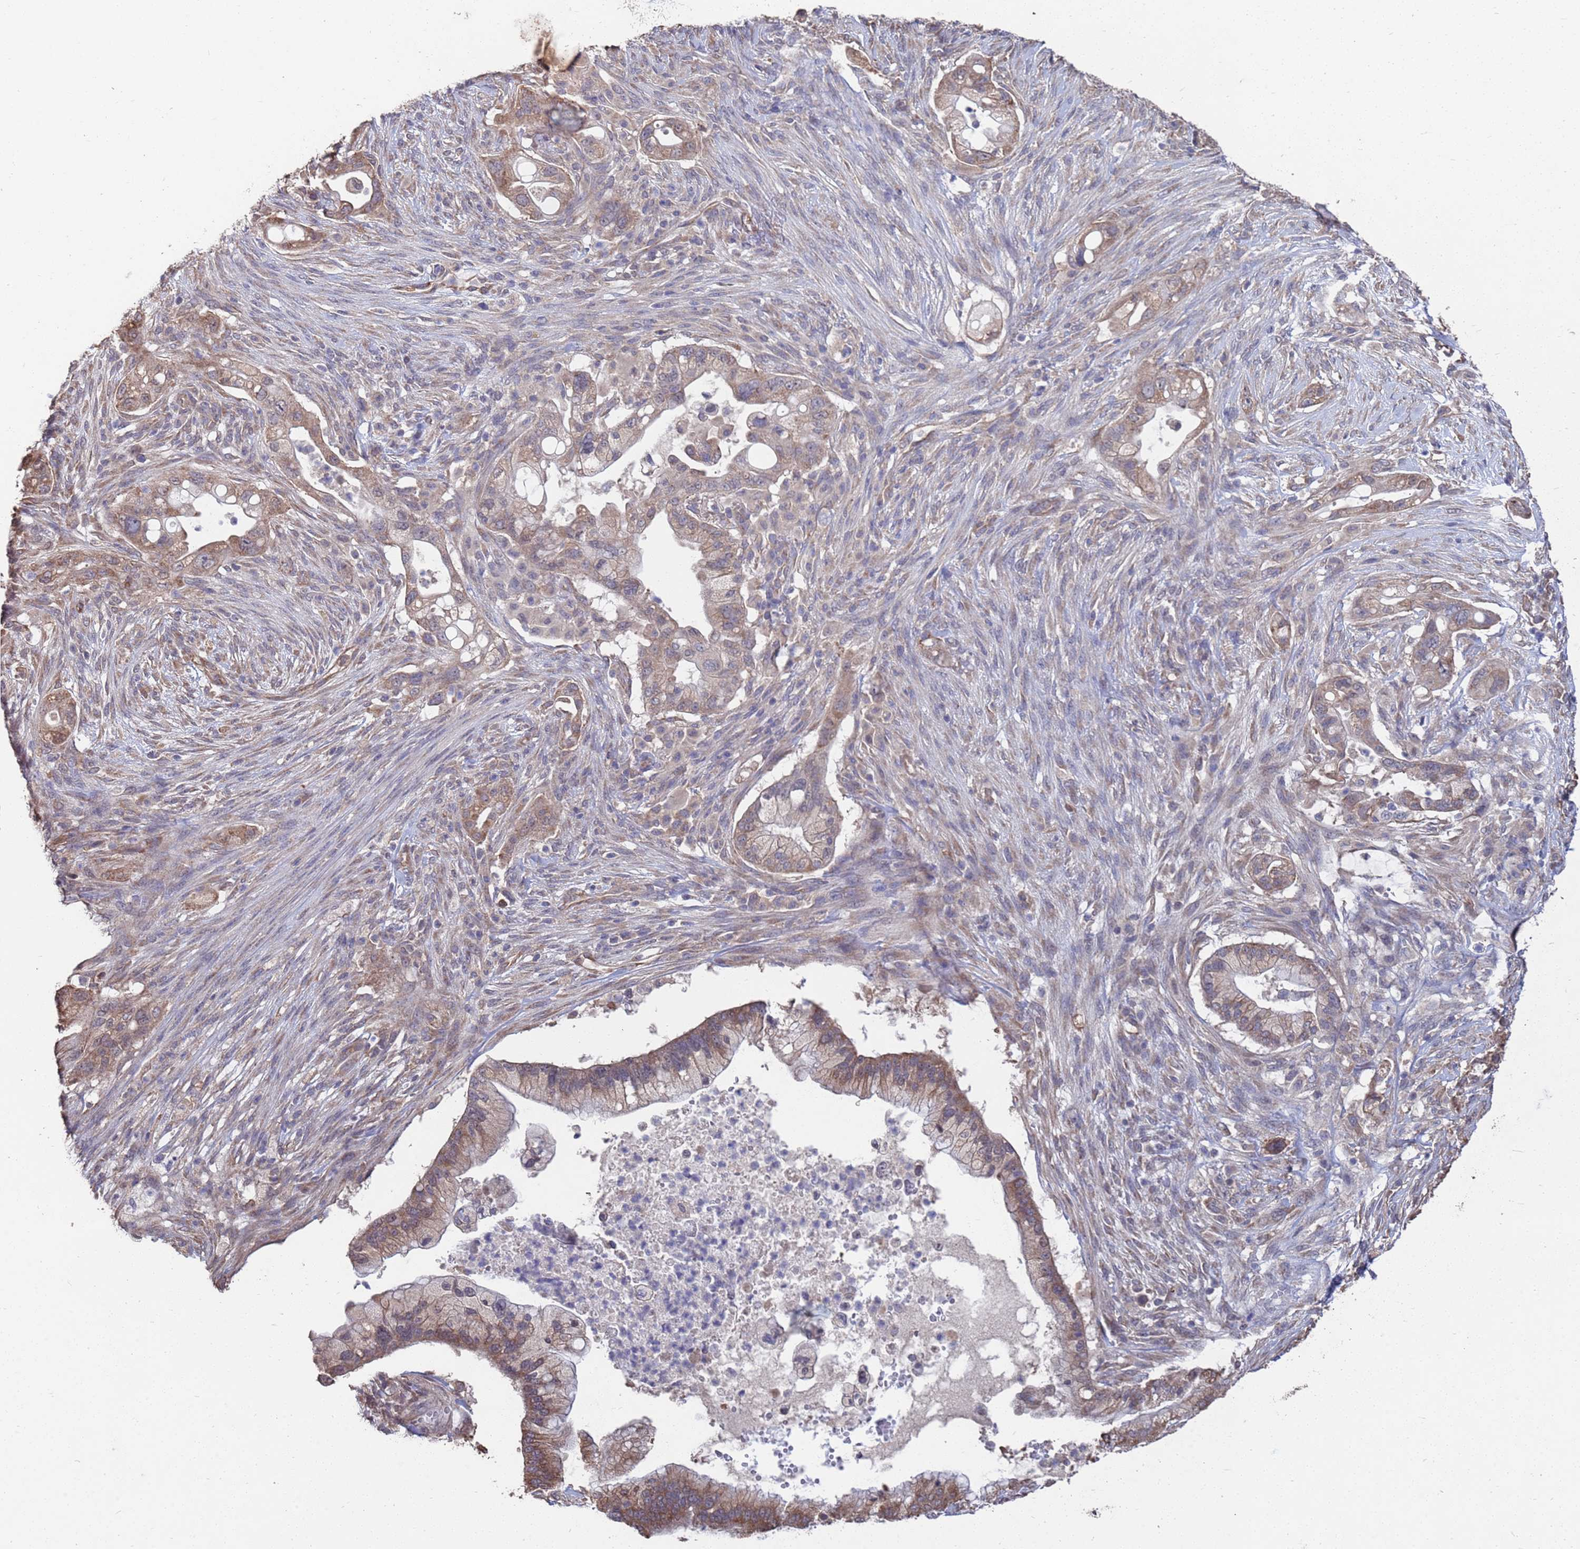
{"staining": {"intensity": "moderate", "quantity": ">75%", "location": "cytoplasmic/membranous"}, "tissue": "pancreatic cancer", "cell_type": "Tumor cells", "image_type": "cancer", "snomed": [{"axis": "morphology", "description": "Adenocarcinoma, NOS"}, {"axis": "topography", "description": "Pancreas"}], "caption": "A micrograph of pancreatic adenocarcinoma stained for a protein shows moderate cytoplasmic/membranous brown staining in tumor cells.", "gene": "CFAP119", "patient": {"sex": "male", "age": 44}}